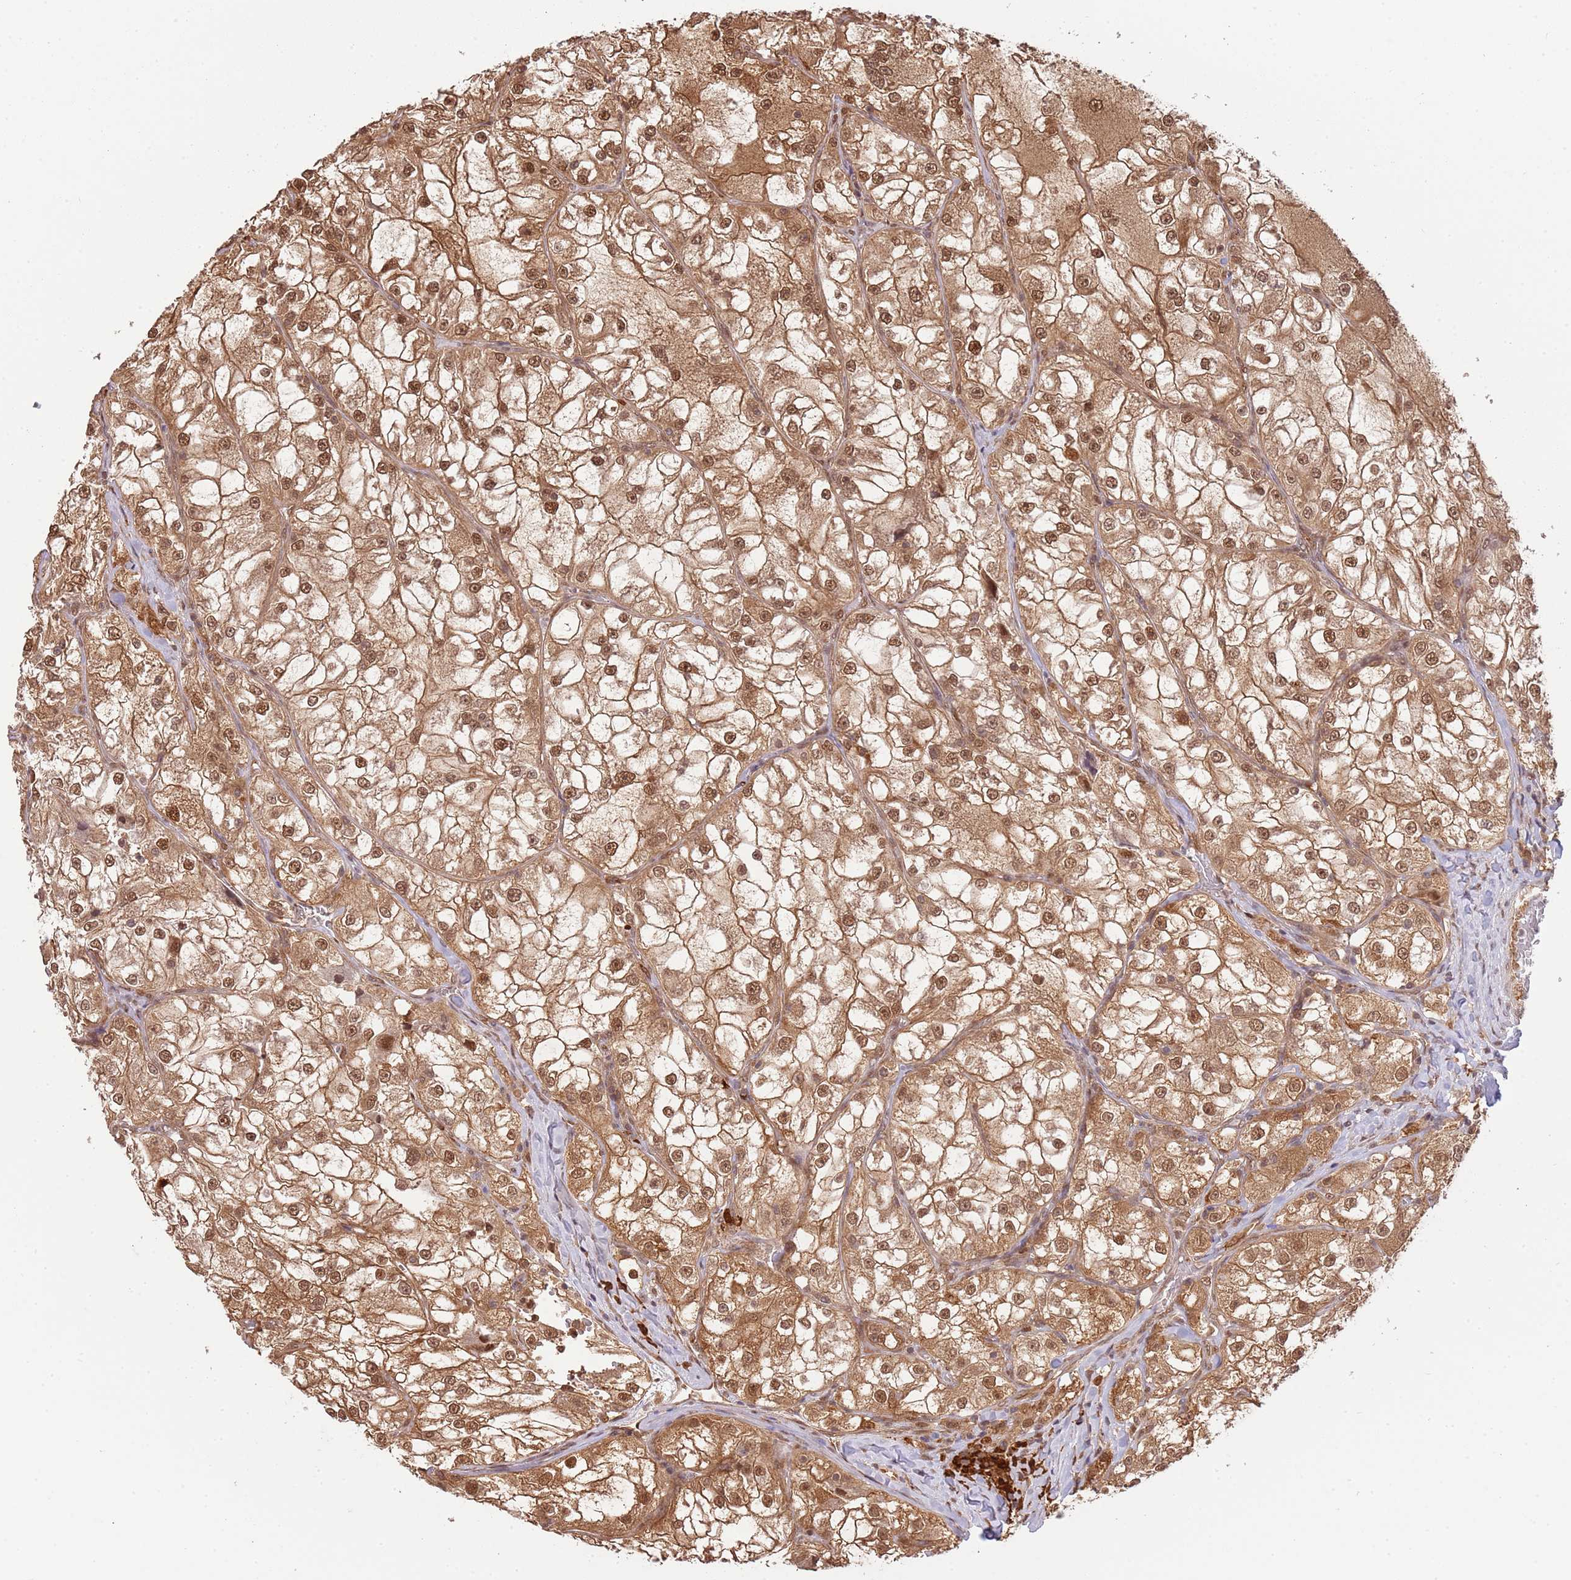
{"staining": {"intensity": "moderate", "quantity": ">75%", "location": "cytoplasmic/membranous,nuclear"}, "tissue": "renal cancer", "cell_type": "Tumor cells", "image_type": "cancer", "snomed": [{"axis": "morphology", "description": "Adenocarcinoma, NOS"}, {"axis": "topography", "description": "Kidney"}], "caption": "Brown immunohistochemical staining in human renal cancer reveals moderate cytoplasmic/membranous and nuclear staining in approximately >75% of tumor cells.", "gene": "PLSCR5", "patient": {"sex": "female", "age": 72}}